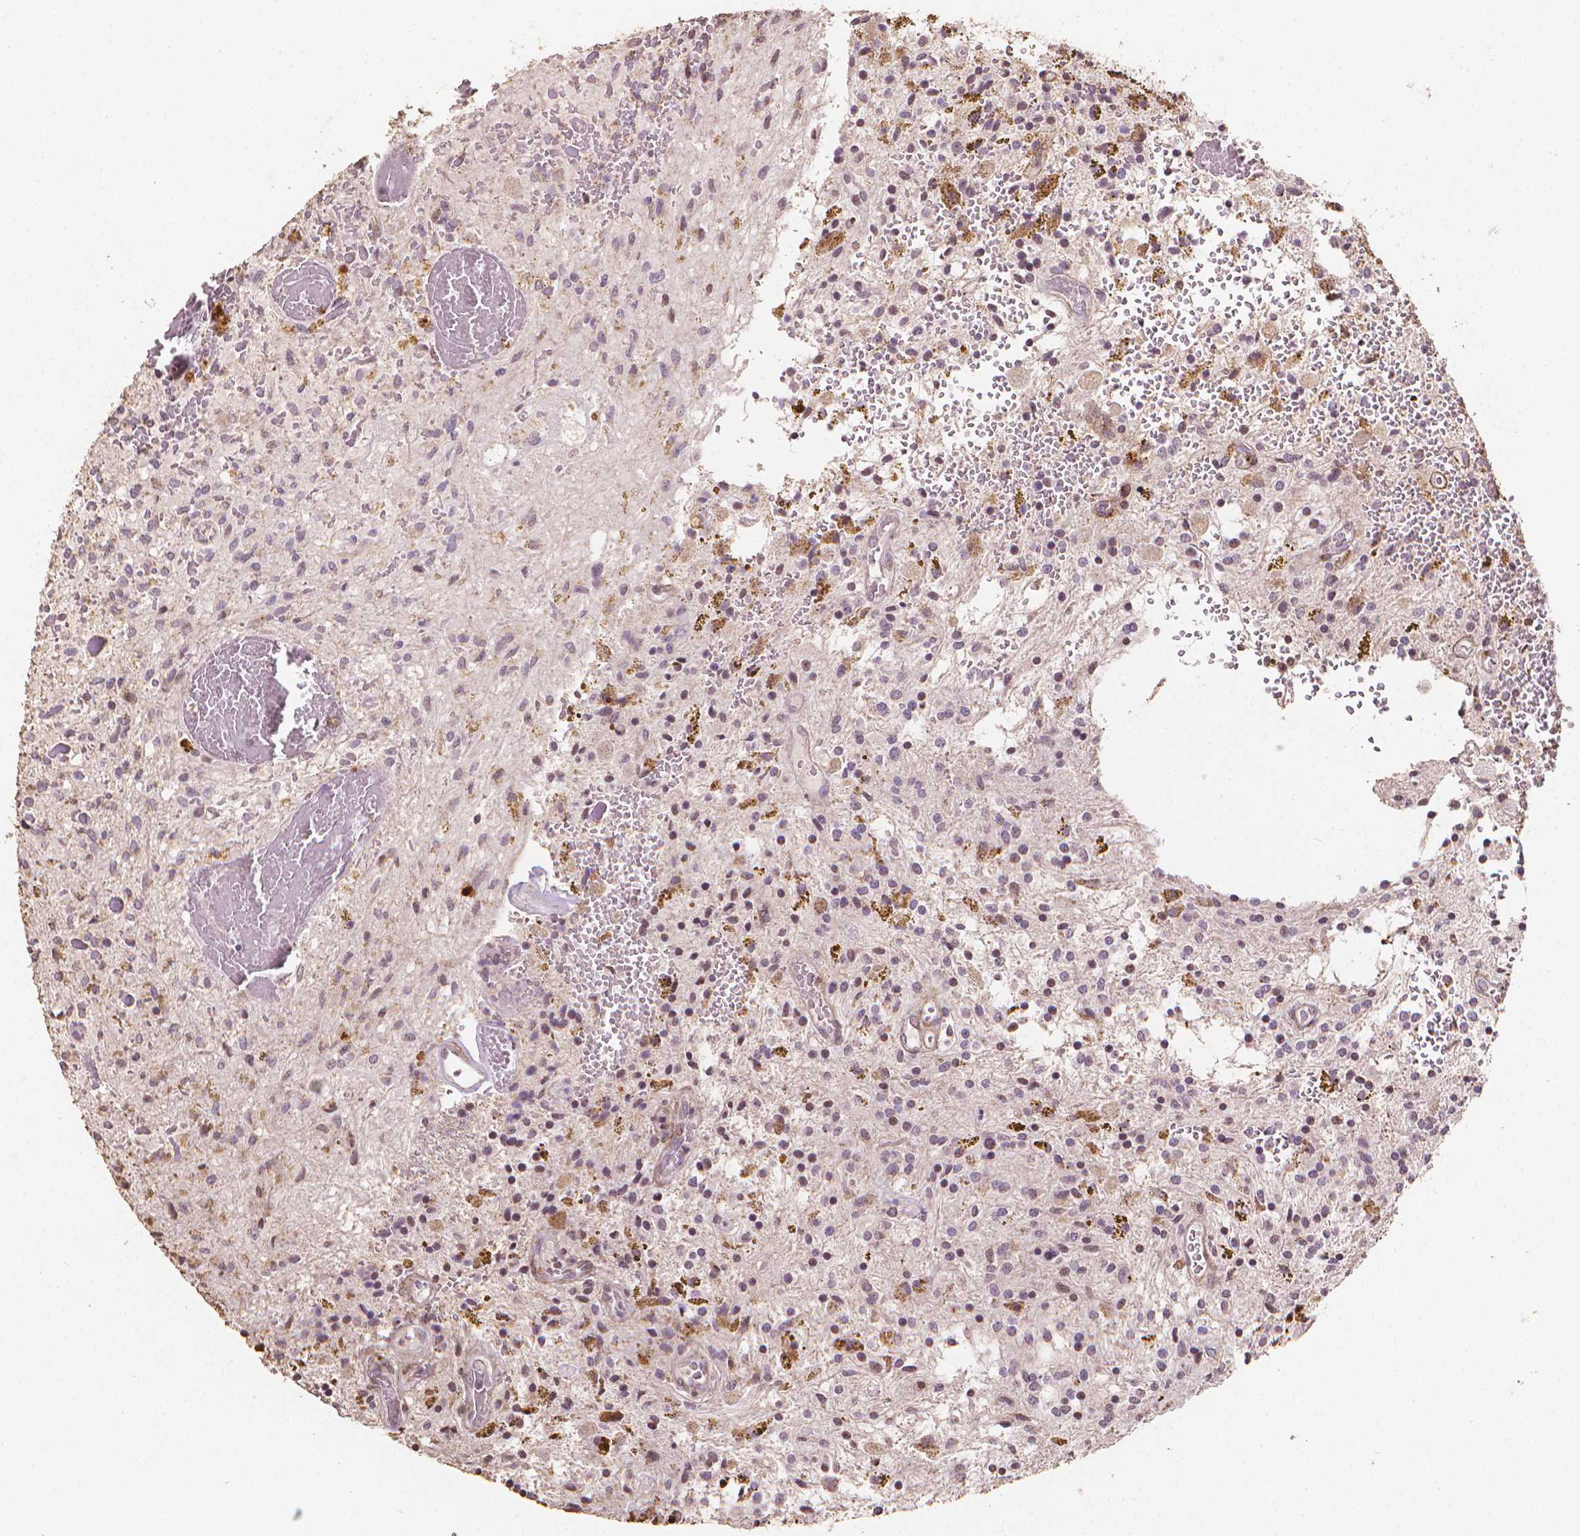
{"staining": {"intensity": "negative", "quantity": "none", "location": "none"}, "tissue": "glioma", "cell_type": "Tumor cells", "image_type": "cancer", "snomed": [{"axis": "morphology", "description": "Glioma, malignant, Low grade"}, {"axis": "topography", "description": "Cerebellum"}], "caption": "Histopathology image shows no significant protein positivity in tumor cells of glioma.", "gene": "DCN", "patient": {"sex": "female", "age": 14}}